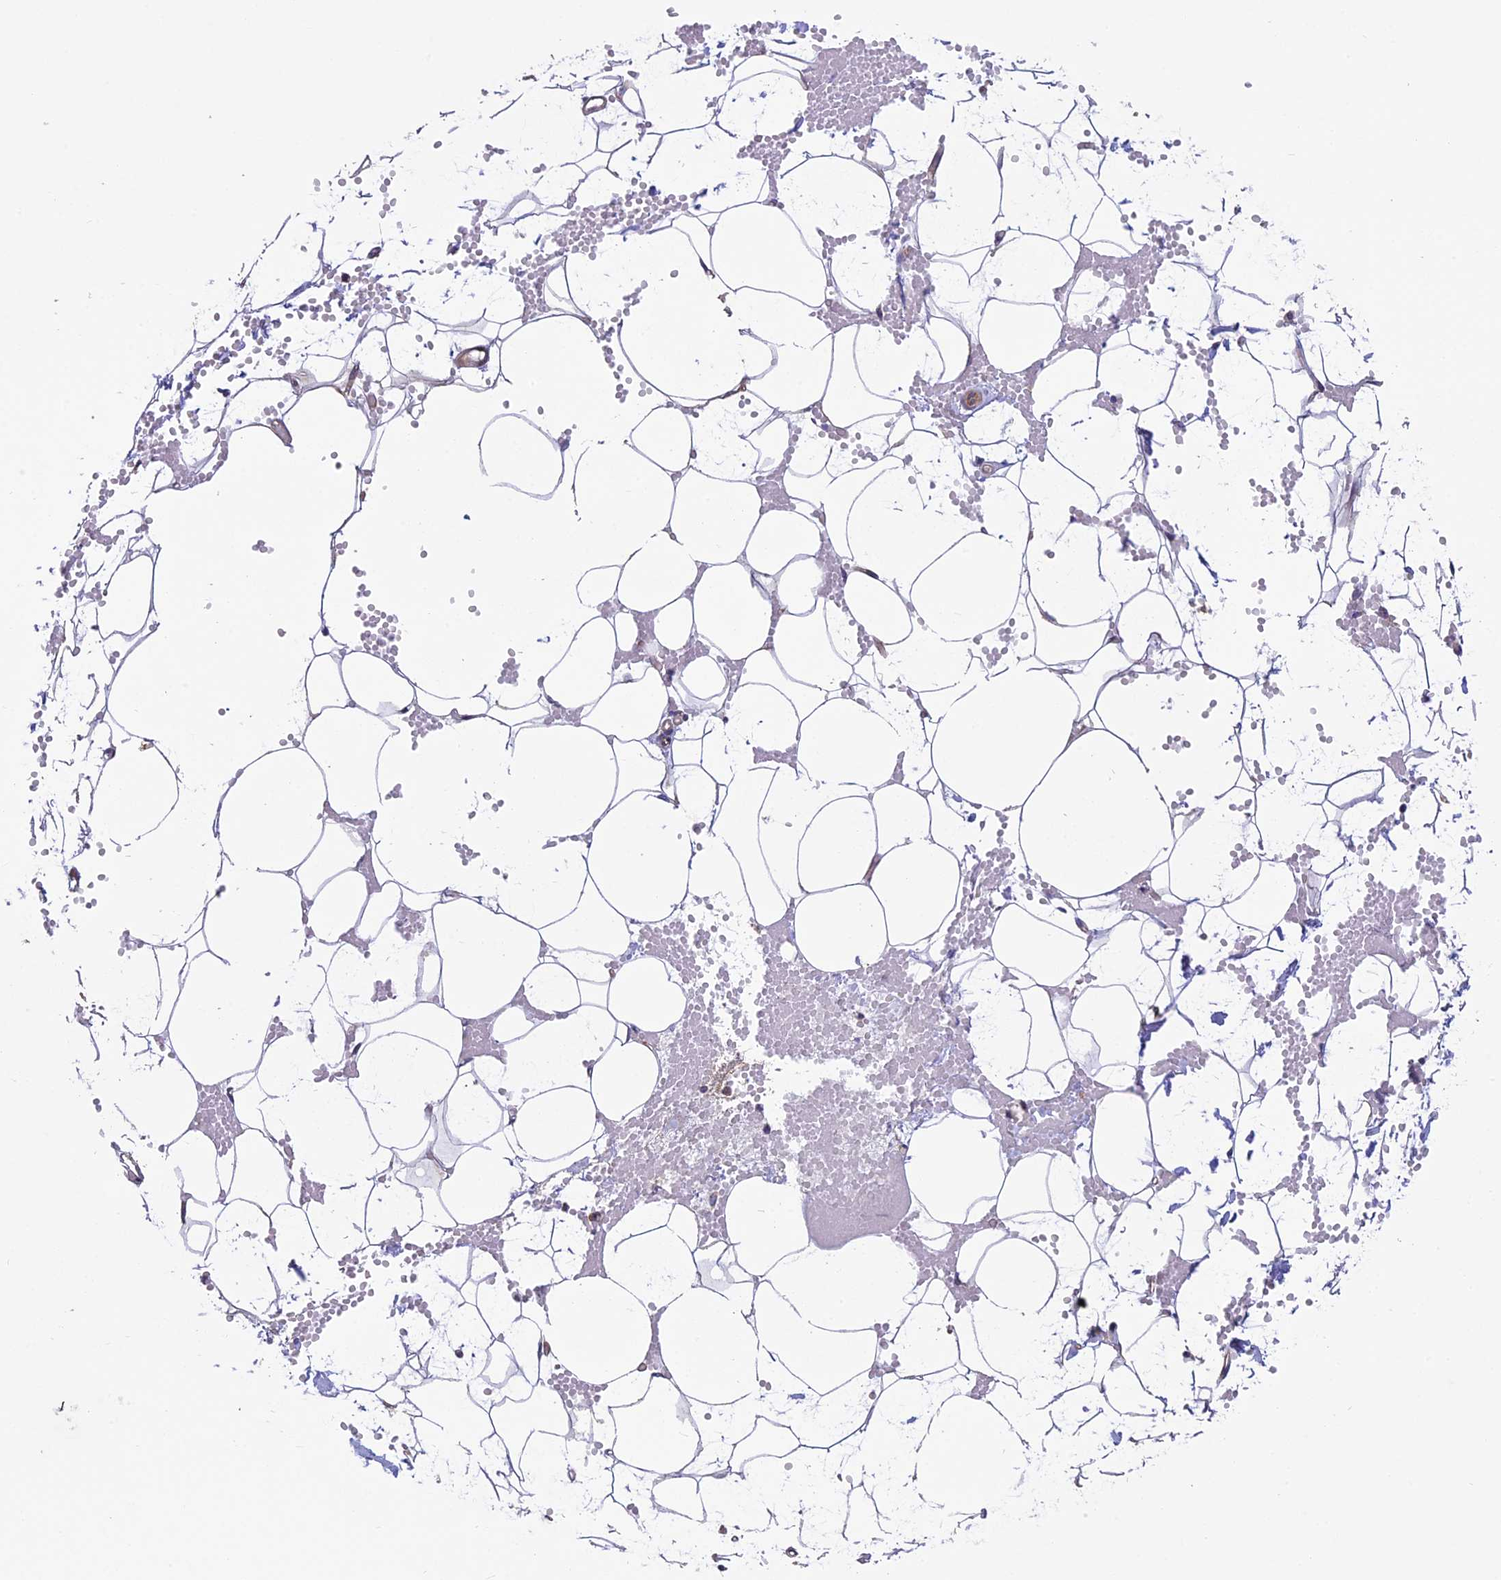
{"staining": {"intensity": "negative", "quantity": "none", "location": "none"}, "tissue": "adipose tissue", "cell_type": "Adipocytes", "image_type": "normal", "snomed": [{"axis": "morphology", "description": "Normal tissue, NOS"}, {"axis": "topography", "description": "Breast"}], "caption": "Adipose tissue stained for a protein using immunohistochemistry exhibits no positivity adipocytes.", "gene": "ADAMTS15", "patient": {"sex": "female", "age": 23}}